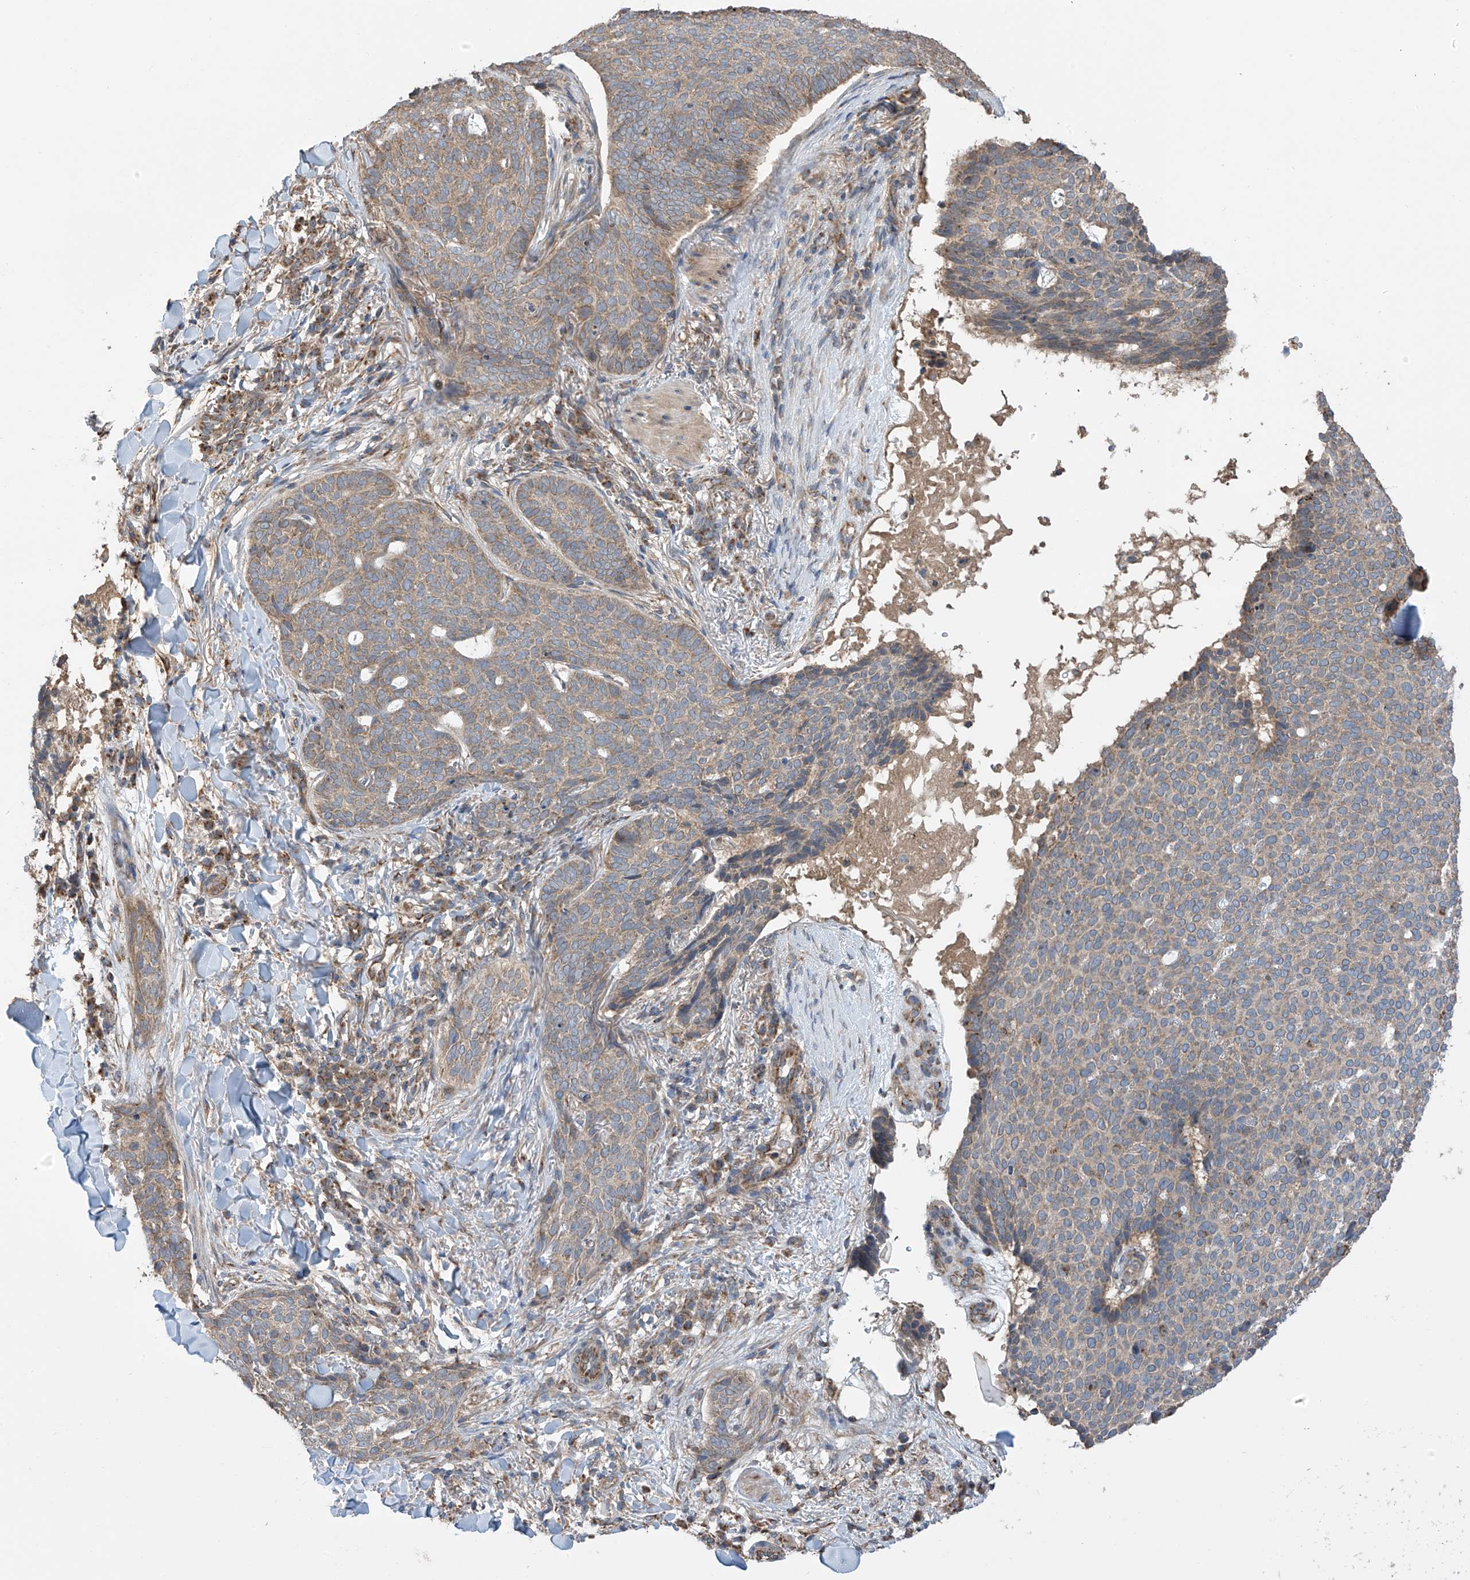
{"staining": {"intensity": "moderate", "quantity": ">75%", "location": "cytoplasmic/membranous"}, "tissue": "skin cancer", "cell_type": "Tumor cells", "image_type": "cancer", "snomed": [{"axis": "morphology", "description": "Normal tissue, NOS"}, {"axis": "morphology", "description": "Basal cell carcinoma"}, {"axis": "topography", "description": "Skin"}], "caption": "A photomicrograph of skin cancer (basal cell carcinoma) stained for a protein demonstrates moderate cytoplasmic/membranous brown staining in tumor cells.", "gene": "PNPT1", "patient": {"sex": "male", "age": 50}}